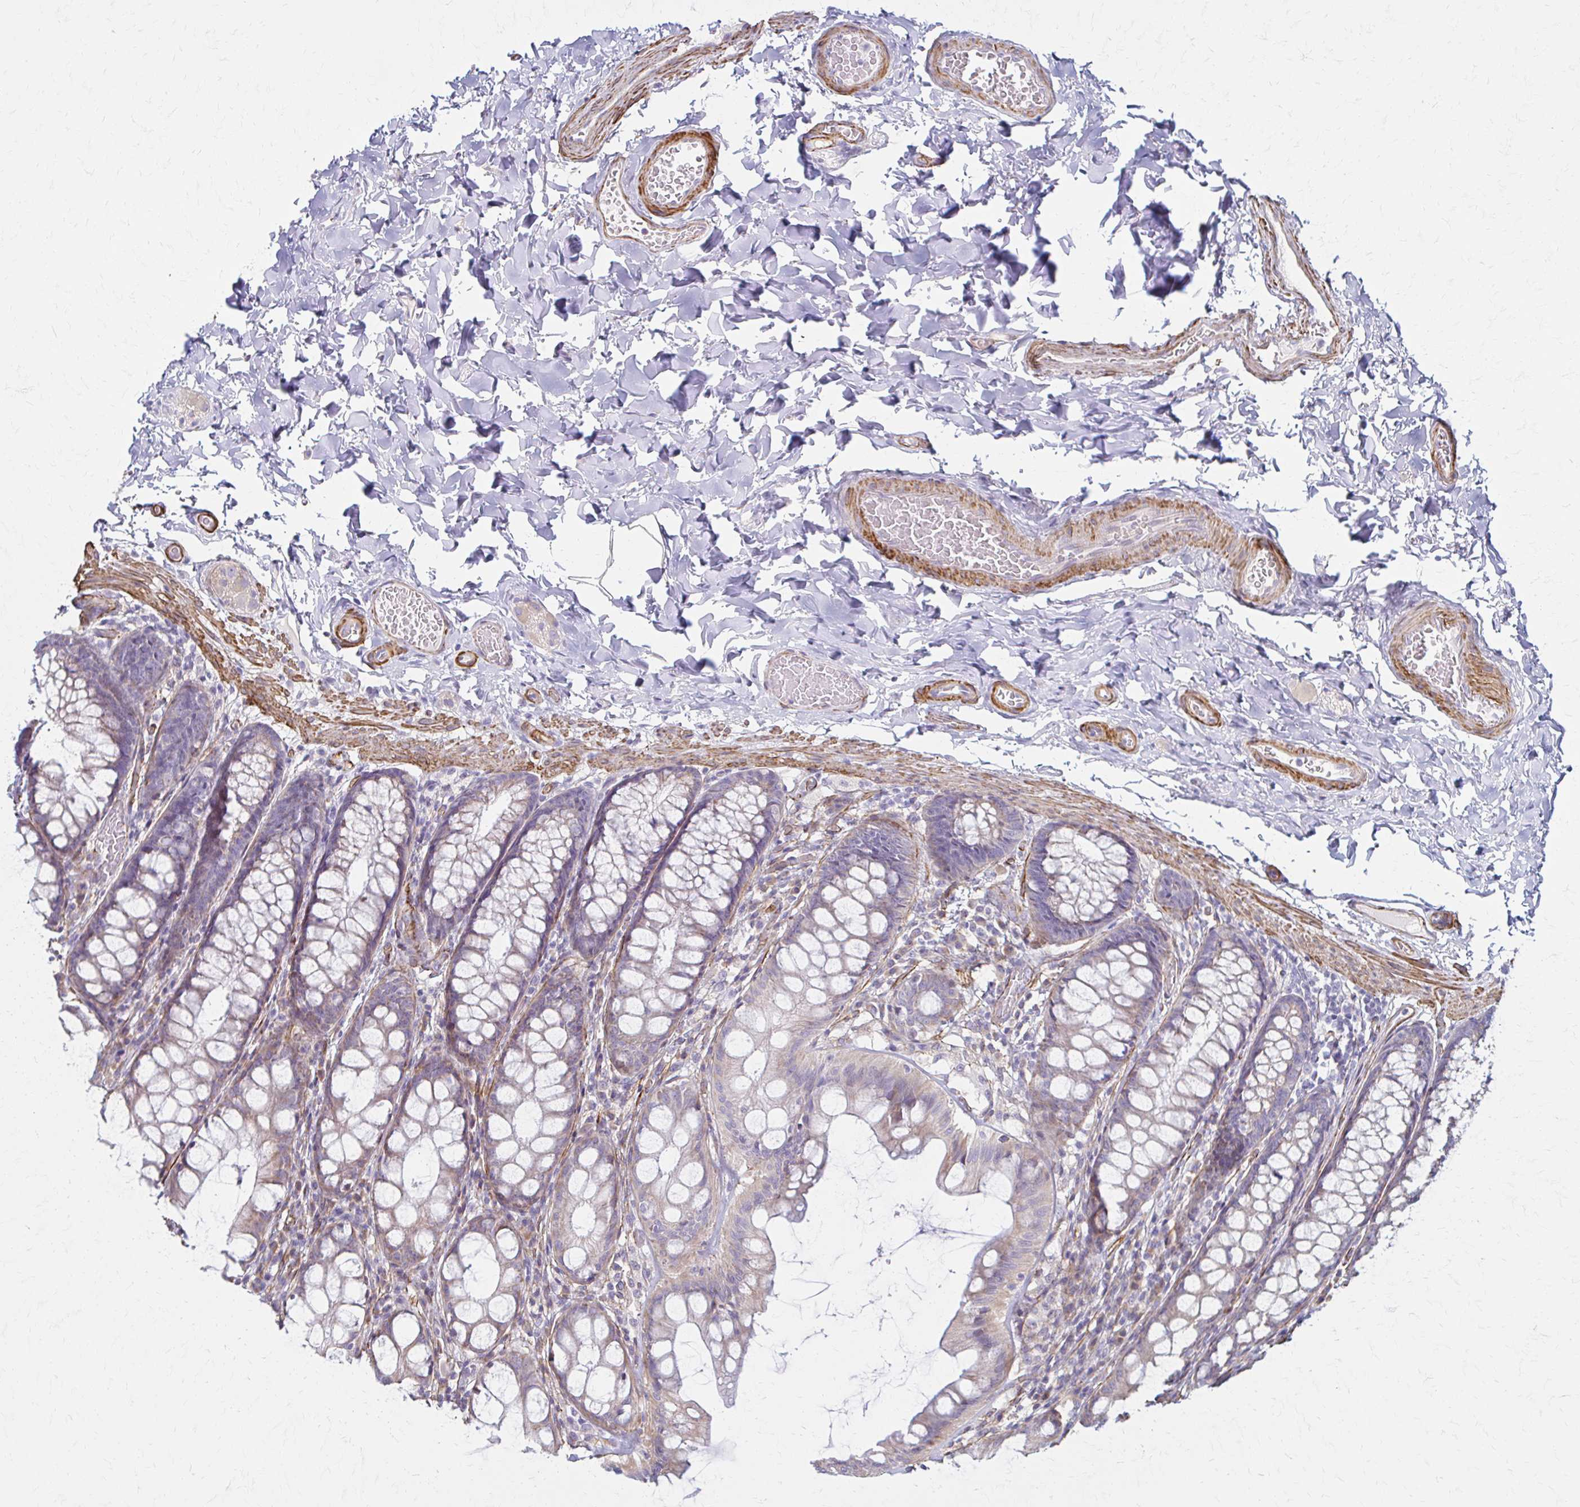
{"staining": {"intensity": "moderate", "quantity": "25%-75%", "location": "cytoplasmic/membranous"}, "tissue": "colon", "cell_type": "Endothelial cells", "image_type": "normal", "snomed": [{"axis": "morphology", "description": "Normal tissue, NOS"}, {"axis": "topography", "description": "Colon"}], "caption": "This histopathology image shows immunohistochemistry (IHC) staining of normal human colon, with medium moderate cytoplasmic/membranous expression in approximately 25%-75% of endothelial cells.", "gene": "TIMMDC1", "patient": {"sex": "male", "age": 47}}